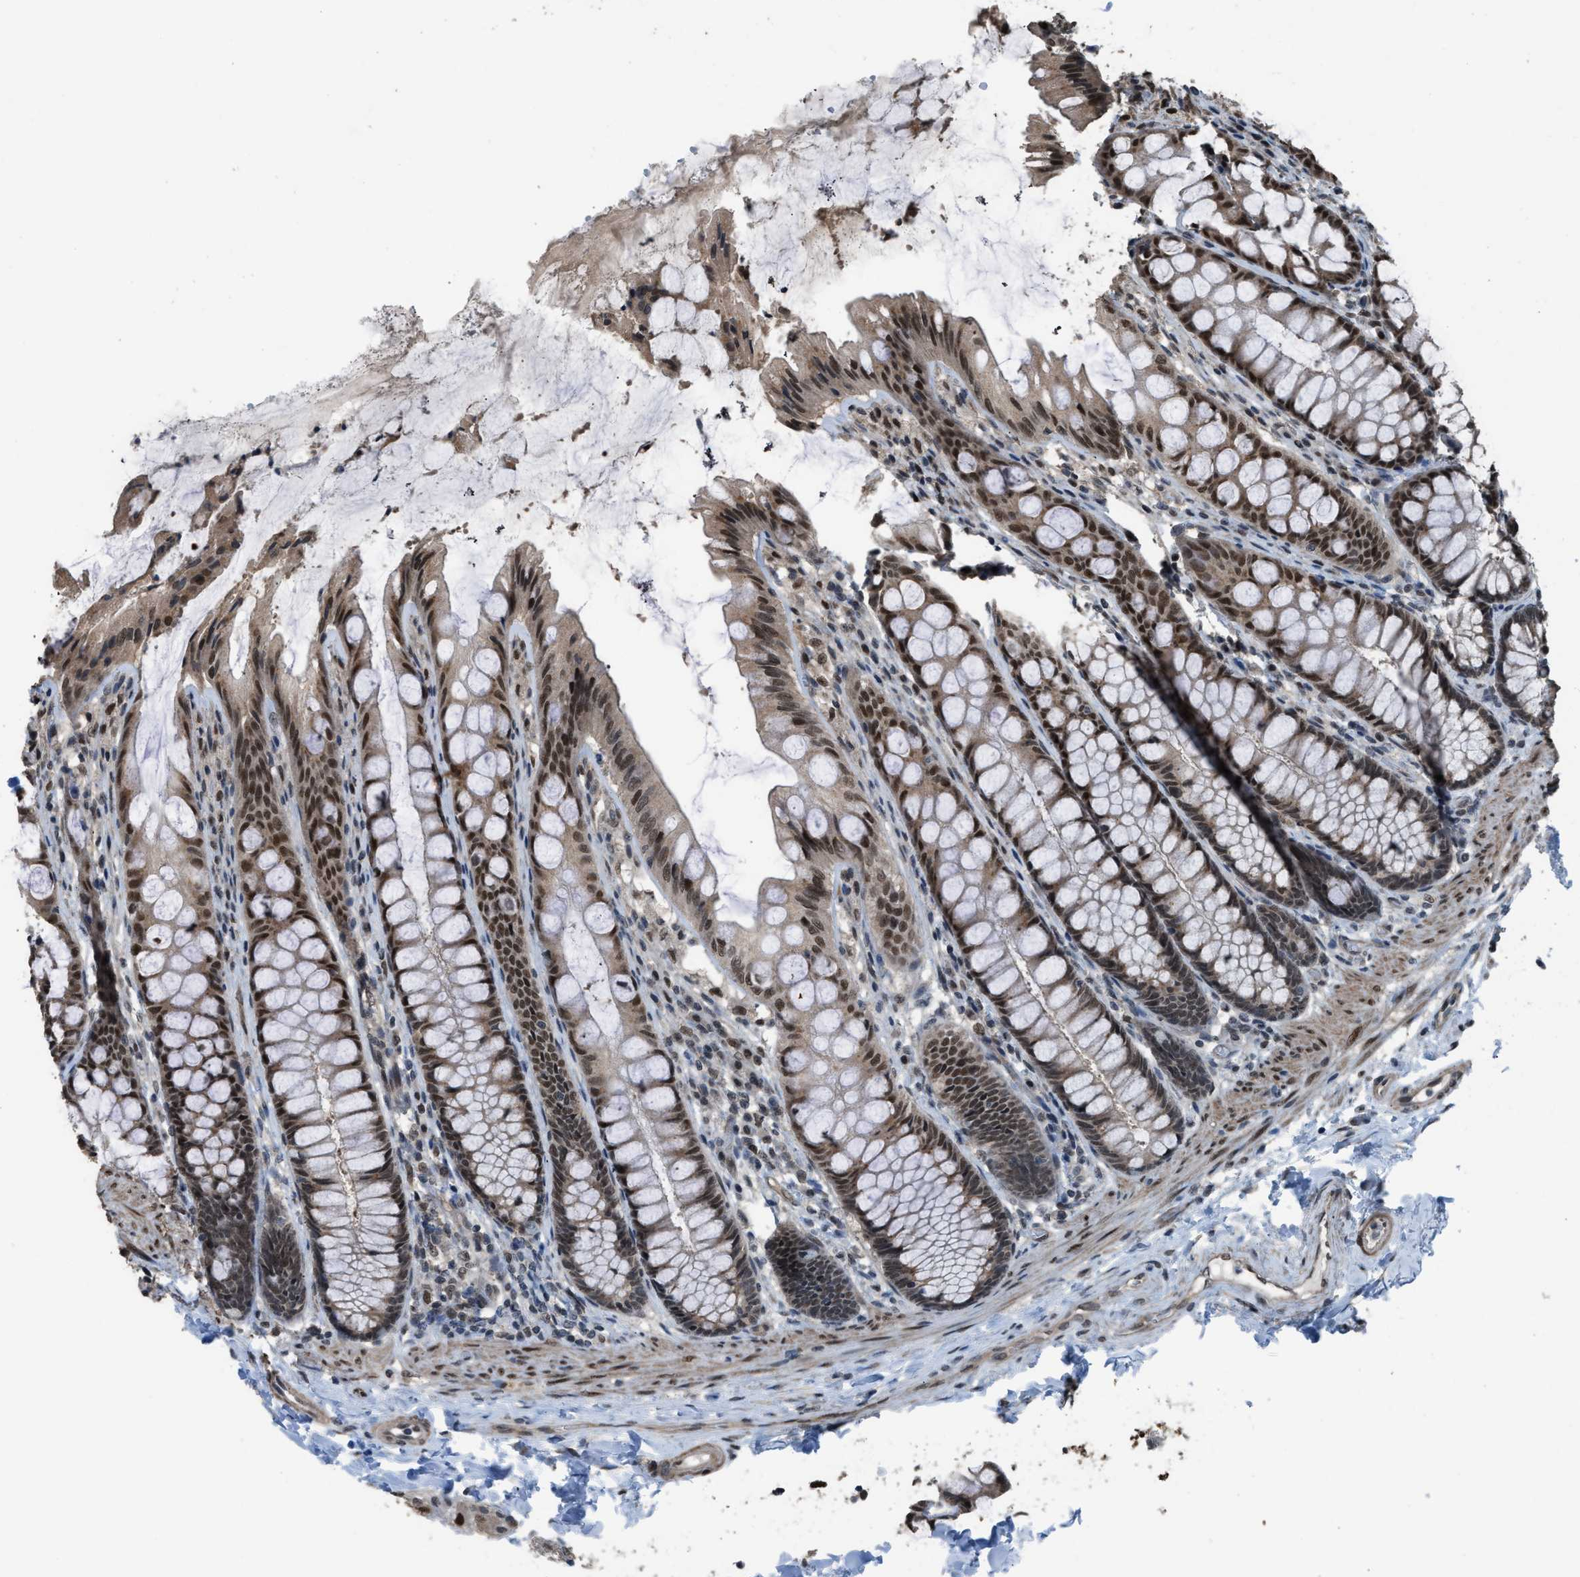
{"staining": {"intensity": "moderate", "quantity": ">75%", "location": "cytoplasmic/membranous,nuclear"}, "tissue": "colon", "cell_type": "Endothelial cells", "image_type": "normal", "snomed": [{"axis": "morphology", "description": "Normal tissue, NOS"}, {"axis": "topography", "description": "Colon"}], "caption": "DAB immunohistochemical staining of unremarkable colon demonstrates moderate cytoplasmic/membranous,nuclear protein staining in approximately >75% of endothelial cells.", "gene": "KPNA6", "patient": {"sex": "male", "age": 47}}